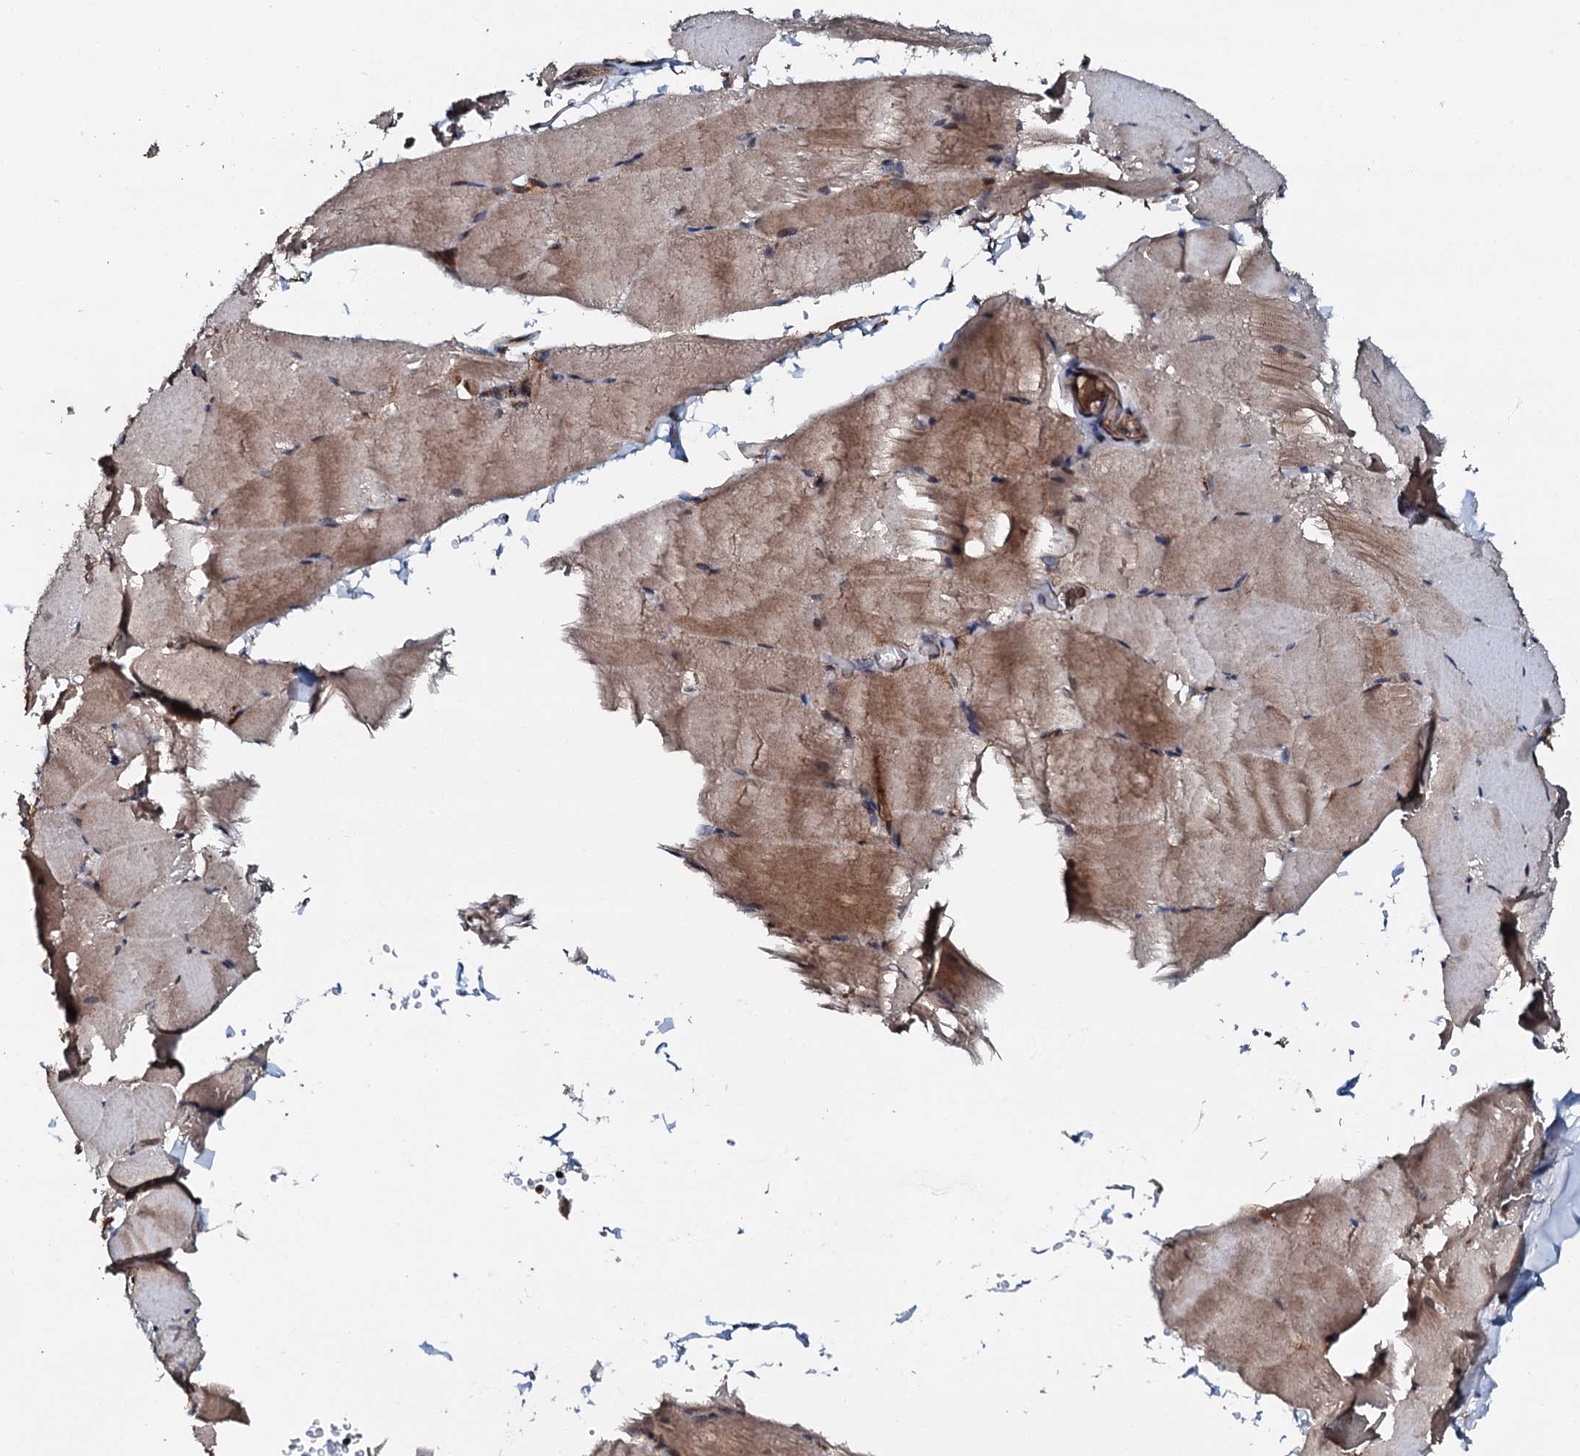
{"staining": {"intensity": "moderate", "quantity": "25%-75%", "location": "cytoplasmic/membranous"}, "tissue": "skeletal muscle", "cell_type": "Myocytes", "image_type": "normal", "snomed": [{"axis": "morphology", "description": "Normal tissue, NOS"}, {"axis": "topography", "description": "Skeletal muscle"}, {"axis": "topography", "description": "Parathyroid gland"}], "caption": "High-power microscopy captured an immunohistochemistry micrograph of normal skeletal muscle, revealing moderate cytoplasmic/membranous staining in approximately 25%-75% of myocytes.", "gene": "FLYWCH1", "patient": {"sex": "female", "age": 37}}